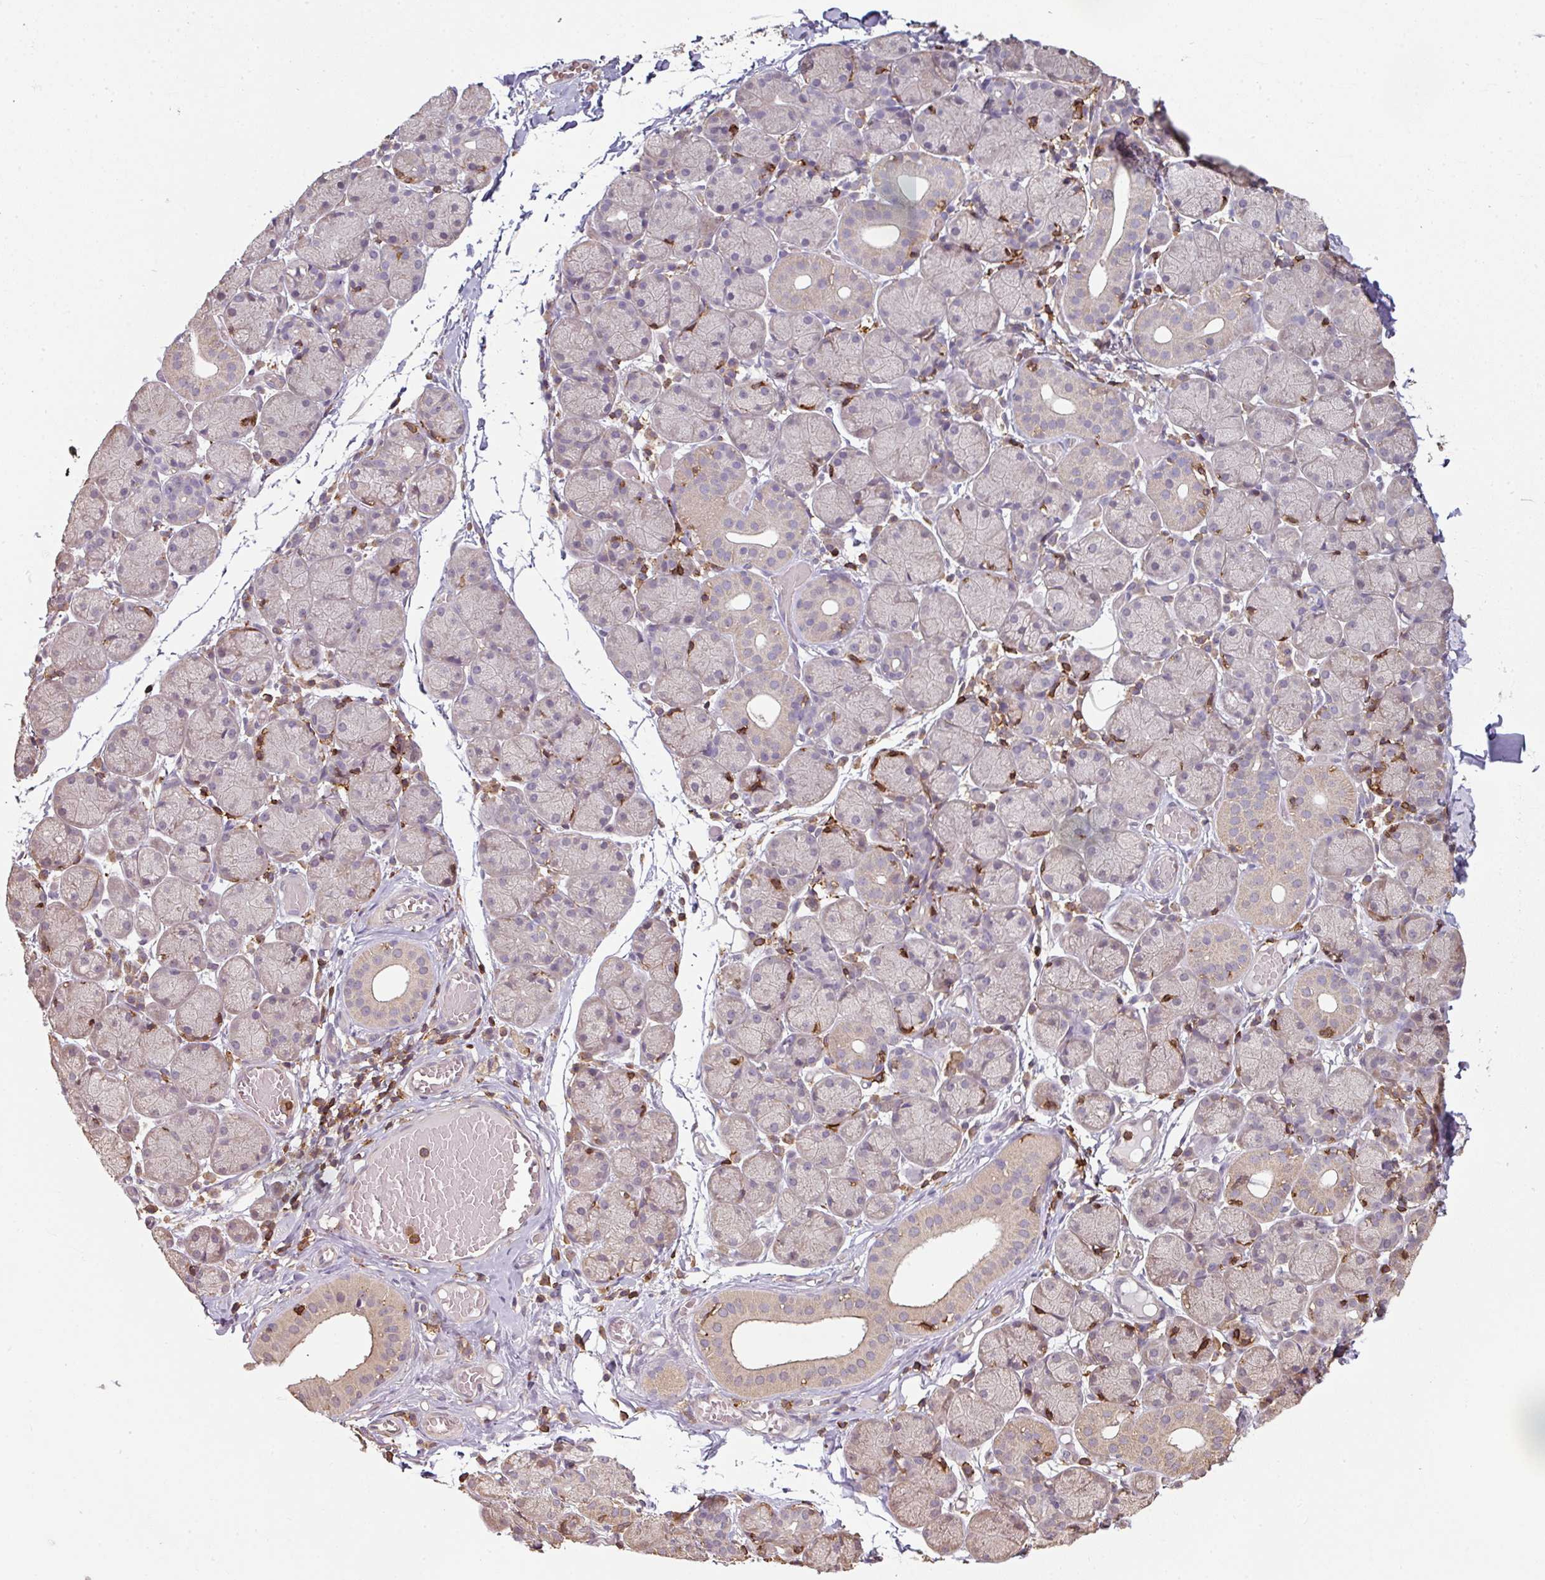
{"staining": {"intensity": "weak", "quantity": "<25%", "location": "cytoplasmic/membranous"}, "tissue": "salivary gland", "cell_type": "Glandular cells", "image_type": "normal", "snomed": [{"axis": "morphology", "description": "Normal tissue, NOS"}, {"axis": "topography", "description": "Salivary gland"}], "caption": "Glandular cells are negative for brown protein staining in benign salivary gland. (DAB IHC with hematoxylin counter stain).", "gene": "OLFML2B", "patient": {"sex": "female", "age": 24}}